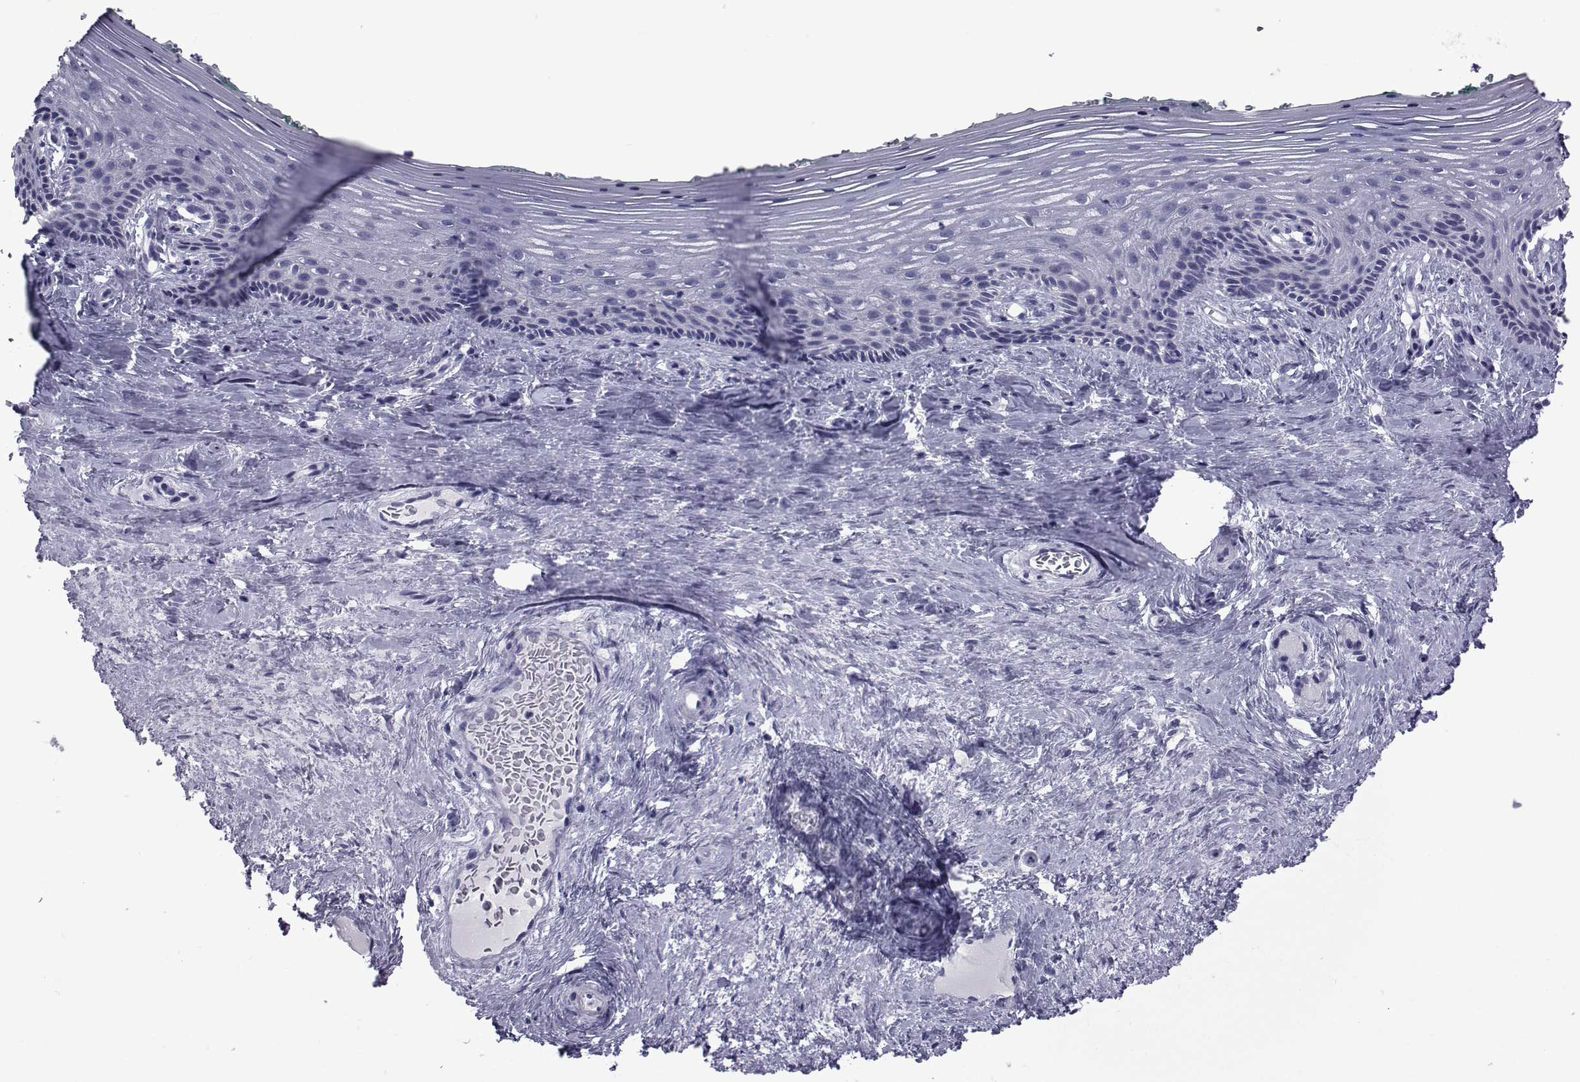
{"staining": {"intensity": "negative", "quantity": "none", "location": "none"}, "tissue": "vagina", "cell_type": "Squamous epithelial cells", "image_type": "normal", "snomed": [{"axis": "morphology", "description": "Normal tissue, NOS"}, {"axis": "topography", "description": "Vagina"}], "caption": "IHC of unremarkable vagina shows no positivity in squamous epithelial cells. (Brightfield microscopy of DAB immunohistochemistry (IHC) at high magnification).", "gene": "PDE6G", "patient": {"sex": "female", "age": 45}}